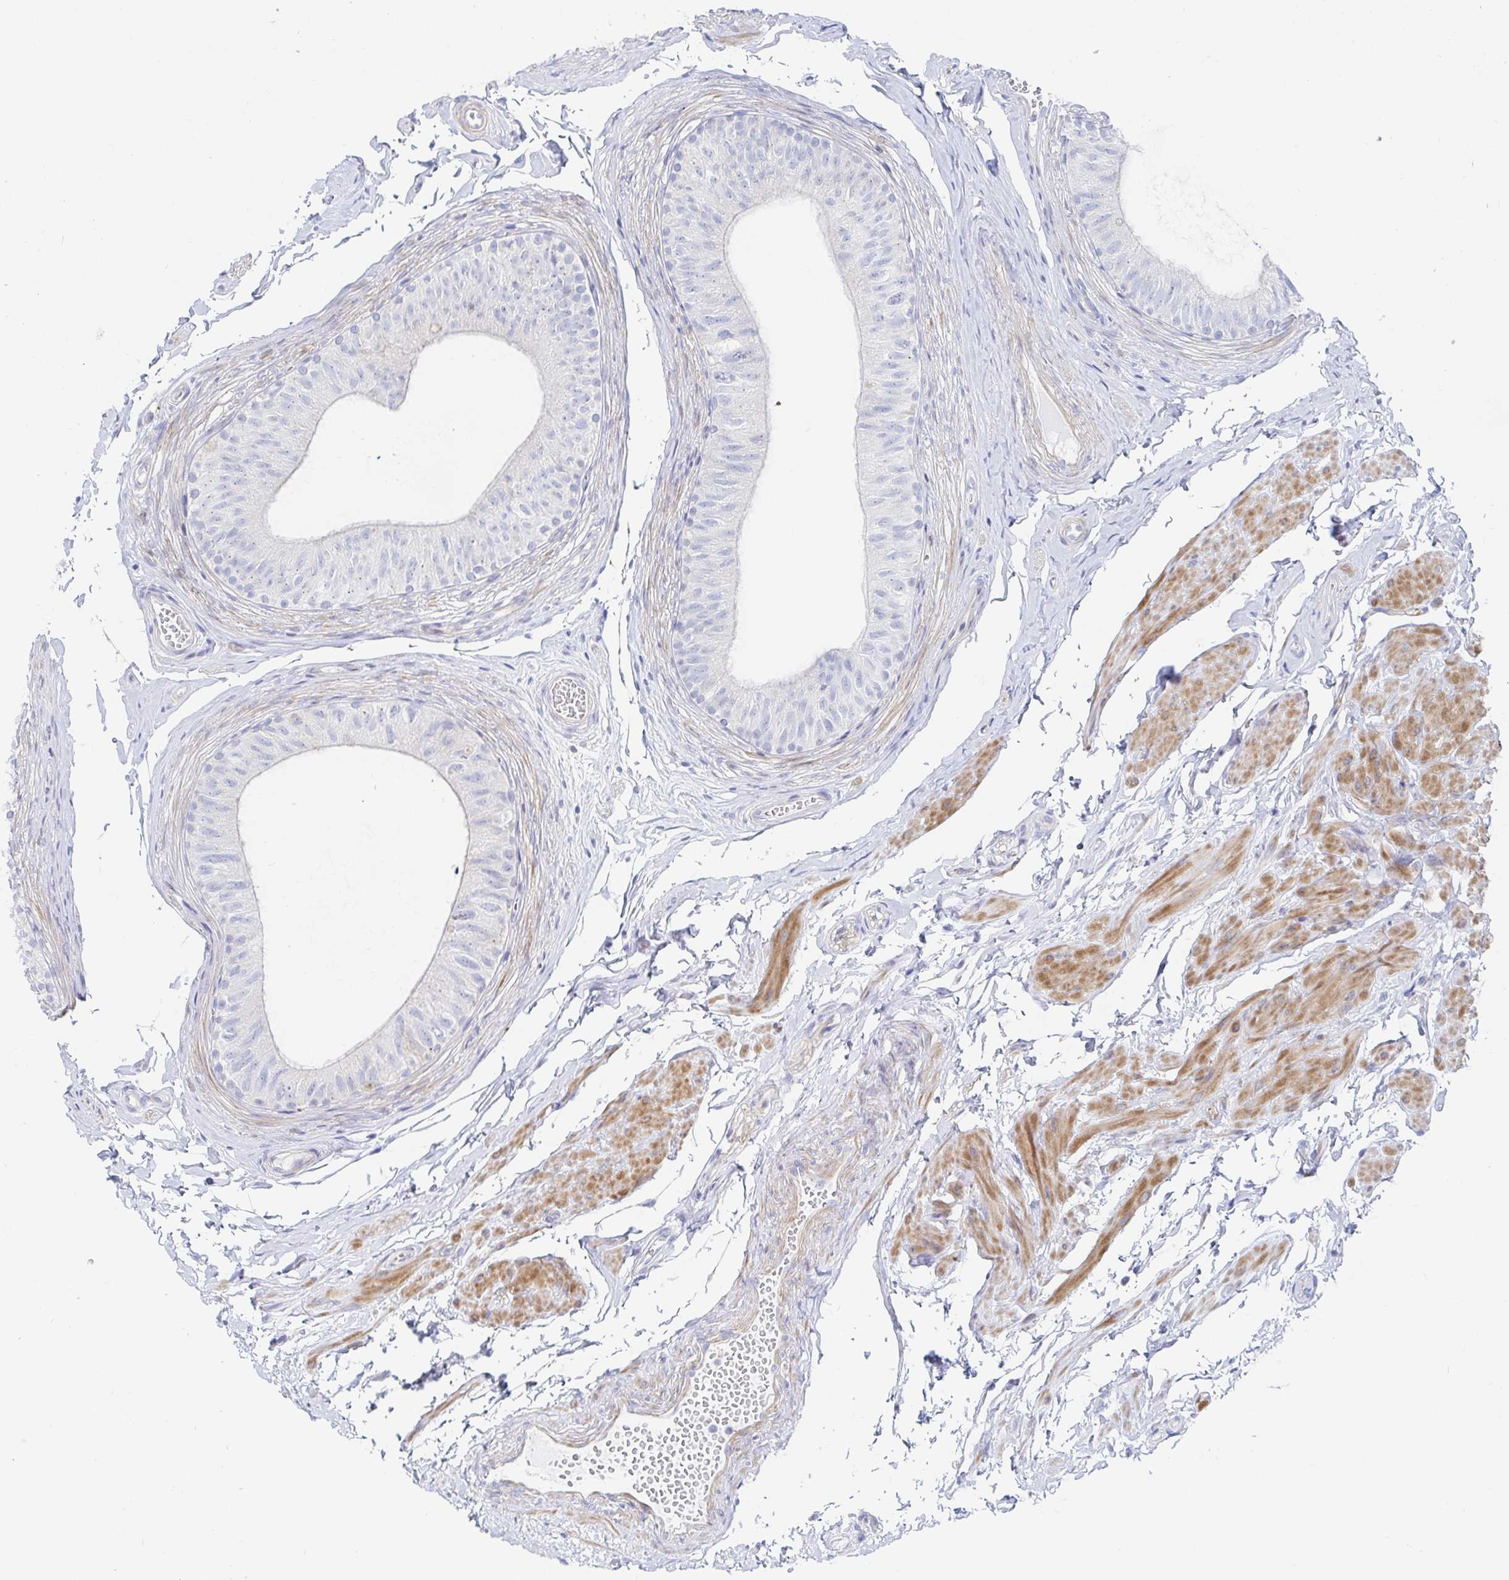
{"staining": {"intensity": "negative", "quantity": "none", "location": "none"}, "tissue": "epididymis", "cell_type": "Glandular cells", "image_type": "normal", "snomed": [{"axis": "morphology", "description": "Normal tissue, NOS"}, {"axis": "topography", "description": "Epididymis, spermatic cord, NOS"}, {"axis": "topography", "description": "Epididymis"}, {"axis": "topography", "description": "Peripheral nerve tissue"}], "caption": "High magnification brightfield microscopy of unremarkable epididymis stained with DAB (brown) and counterstained with hematoxylin (blue): glandular cells show no significant expression.", "gene": "PACSIN1", "patient": {"sex": "male", "age": 29}}